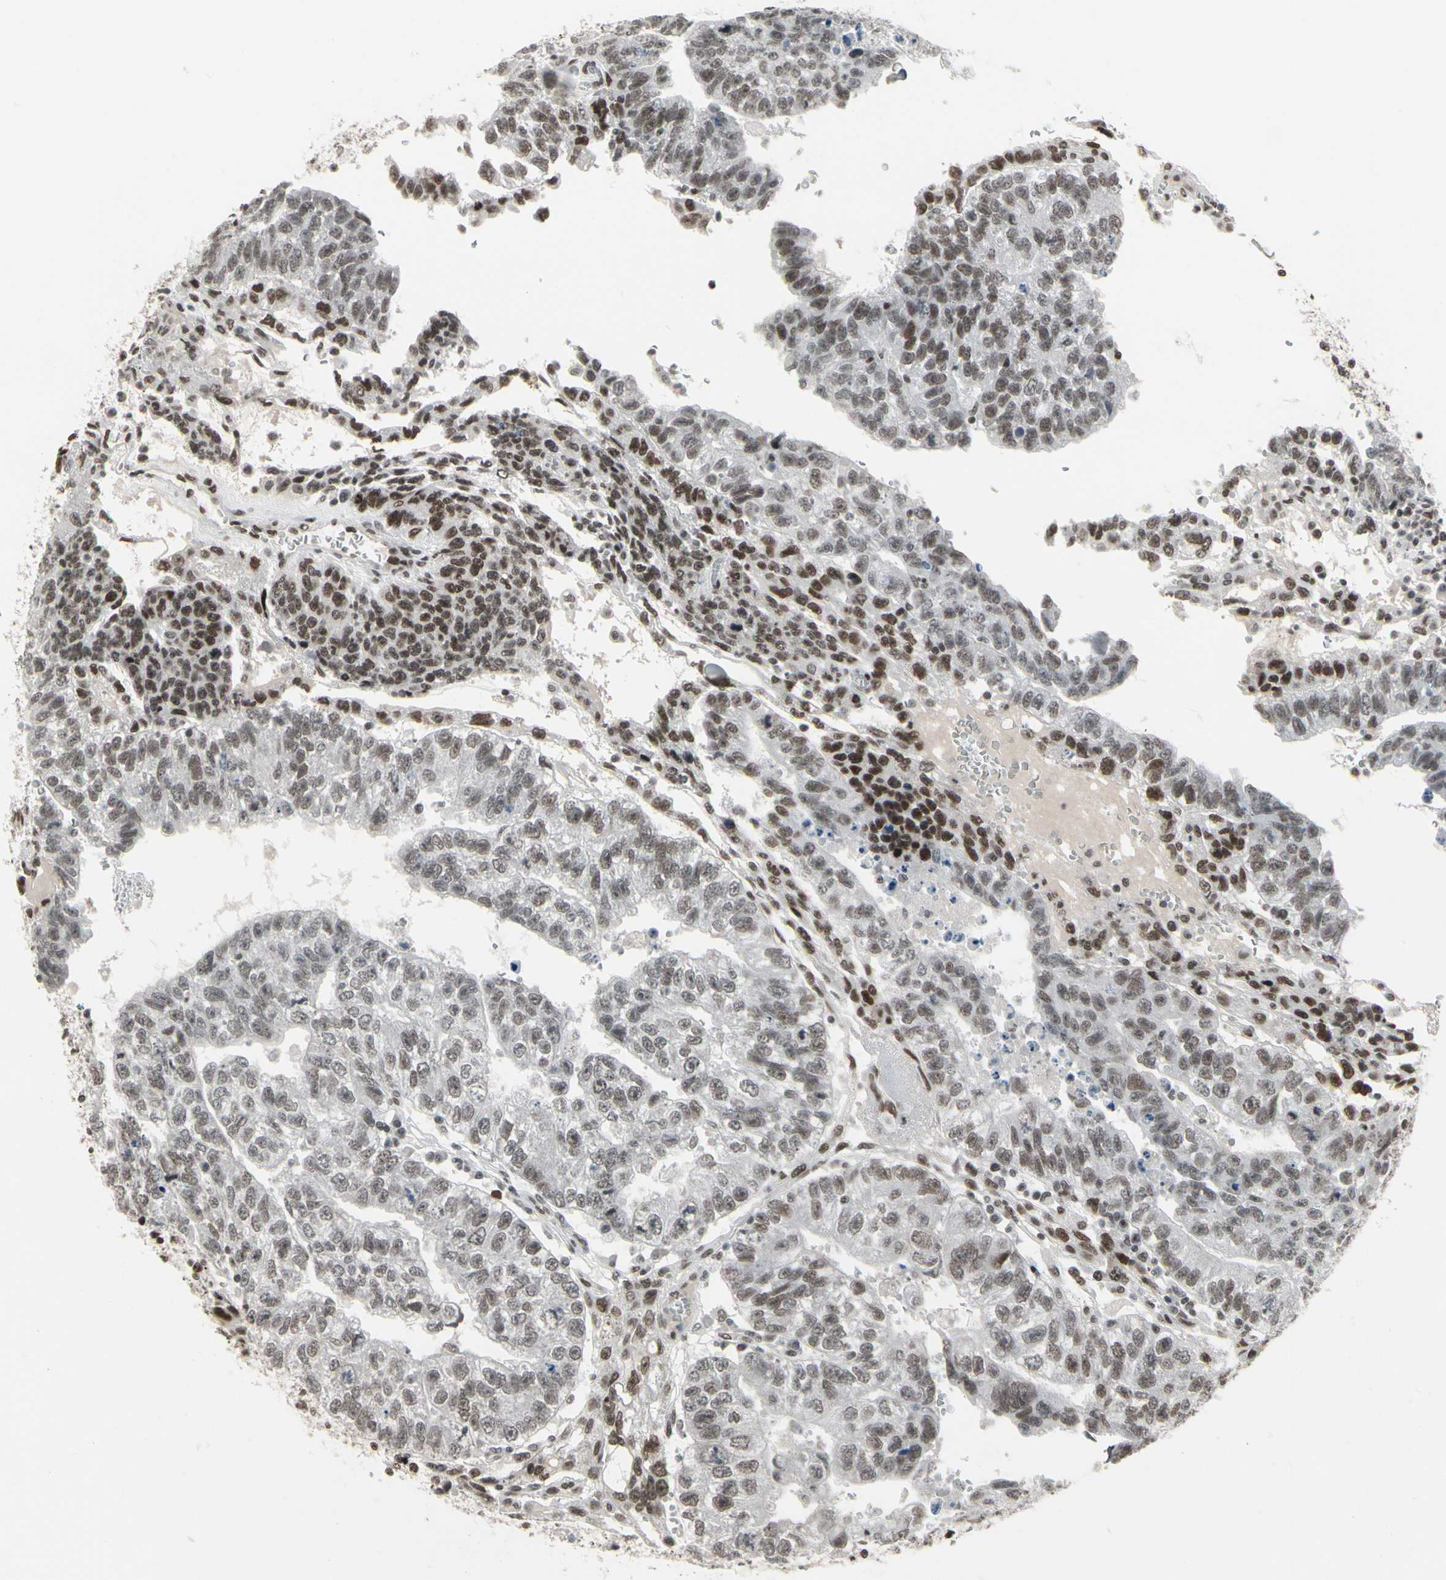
{"staining": {"intensity": "moderate", "quantity": ">75%", "location": "nuclear"}, "tissue": "testis cancer", "cell_type": "Tumor cells", "image_type": "cancer", "snomed": [{"axis": "morphology", "description": "Seminoma, NOS"}, {"axis": "morphology", "description": "Carcinoma, Embryonal, NOS"}, {"axis": "topography", "description": "Testis"}], "caption": "Moderate nuclear protein positivity is seen in about >75% of tumor cells in testis embryonal carcinoma. (brown staining indicates protein expression, while blue staining denotes nuclei).", "gene": "HMG20A", "patient": {"sex": "male", "age": 52}}